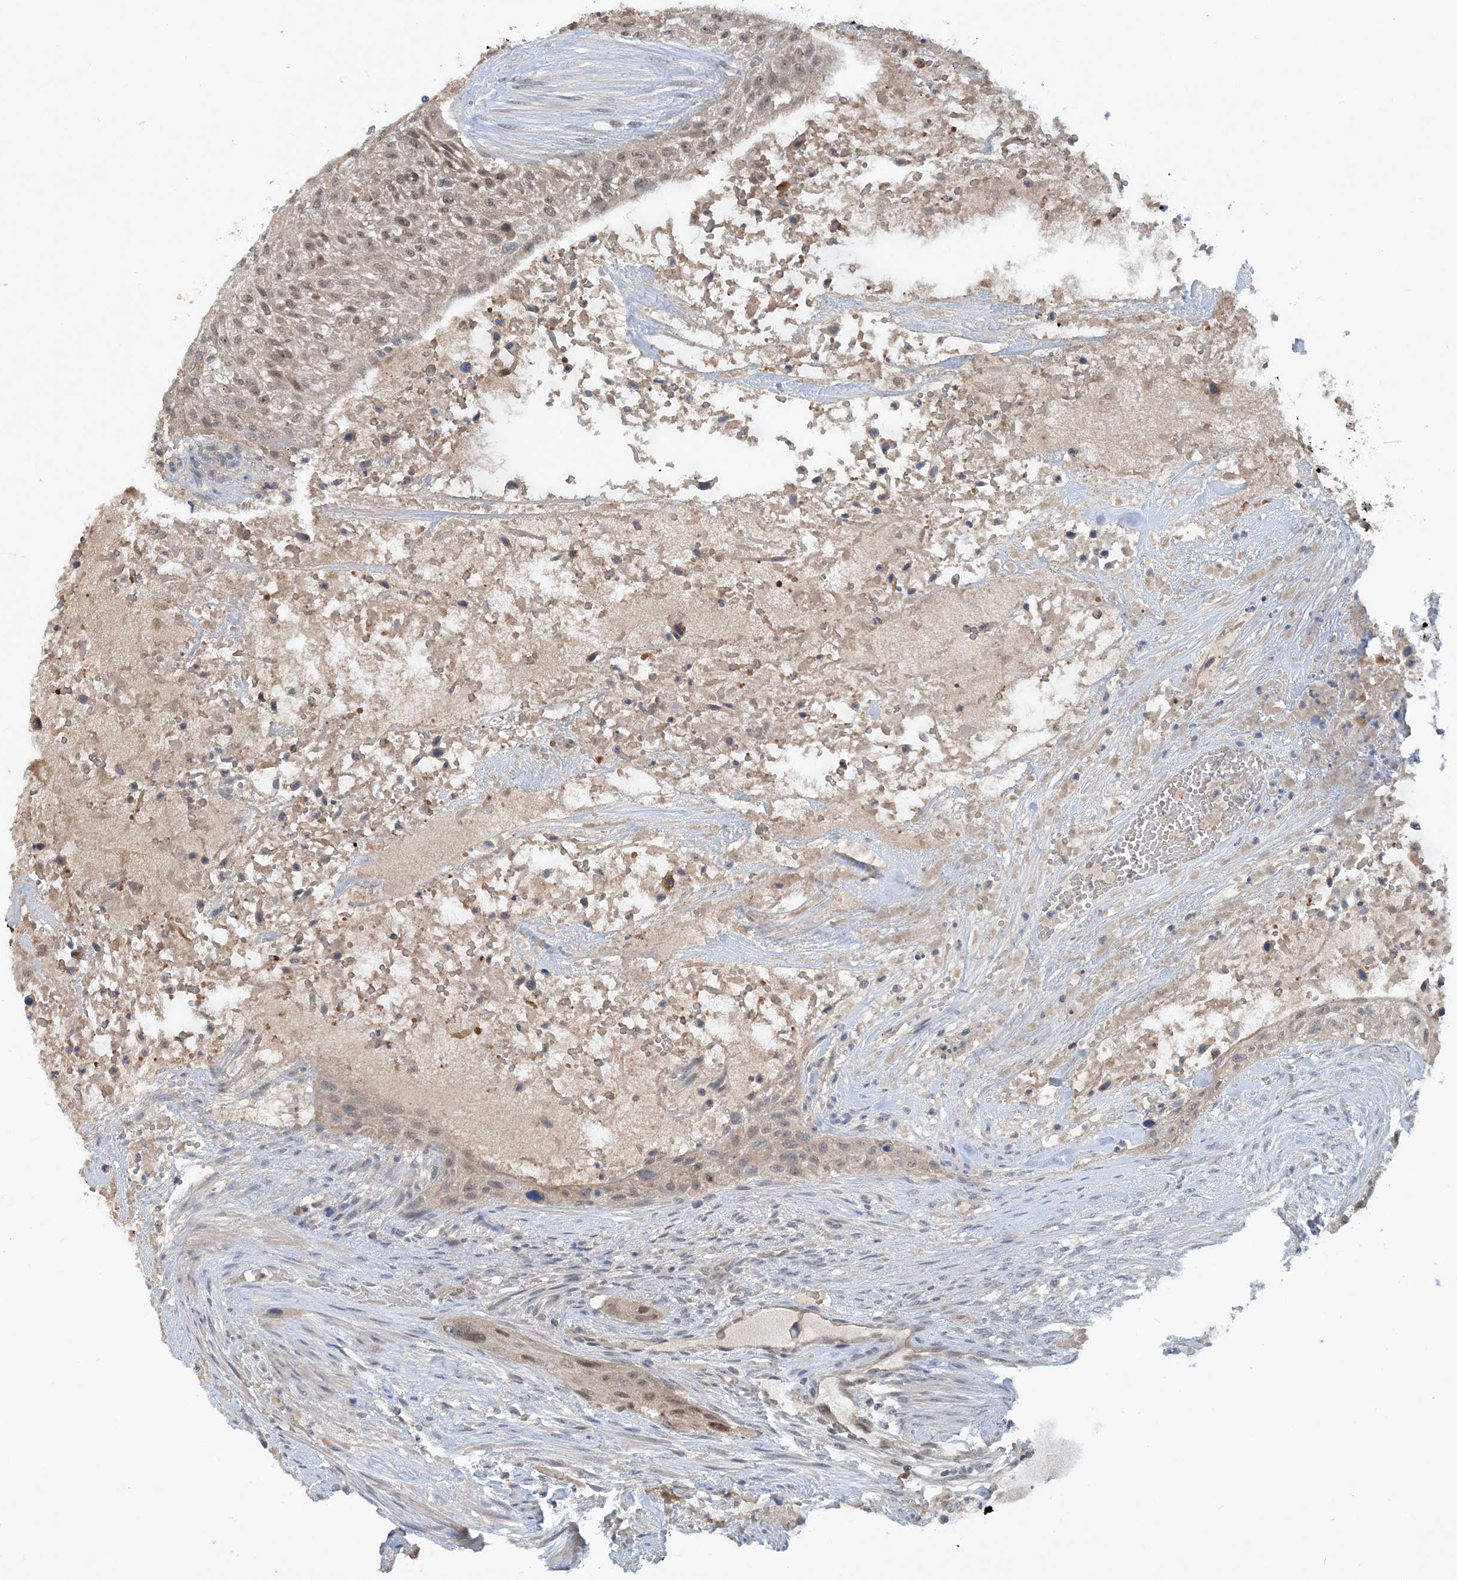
{"staining": {"intensity": "moderate", "quantity": ">75%", "location": "nuclear"}, "tissue": "urothelial cancer", "cell_type": "Tumor cells", "image_type": "cancer", "snomed": [{"axis": "morphology", "description": "Urothelial carcinoma, High grade"}, {"axis": "topography", "description": "Urinary bladder"}], "caption": "A medium amount of moderate nuclear positivity is appreciated in approximately >75% of tumor cells in high-grade urothelial carcinoma tissue. The staining was performed using DAB, with brown indicating positive protein expression. Nuclei are stained blue with hematoxylin.", "gene": "UBE2E1", "patient": {"sex": "male", "age": 35}}